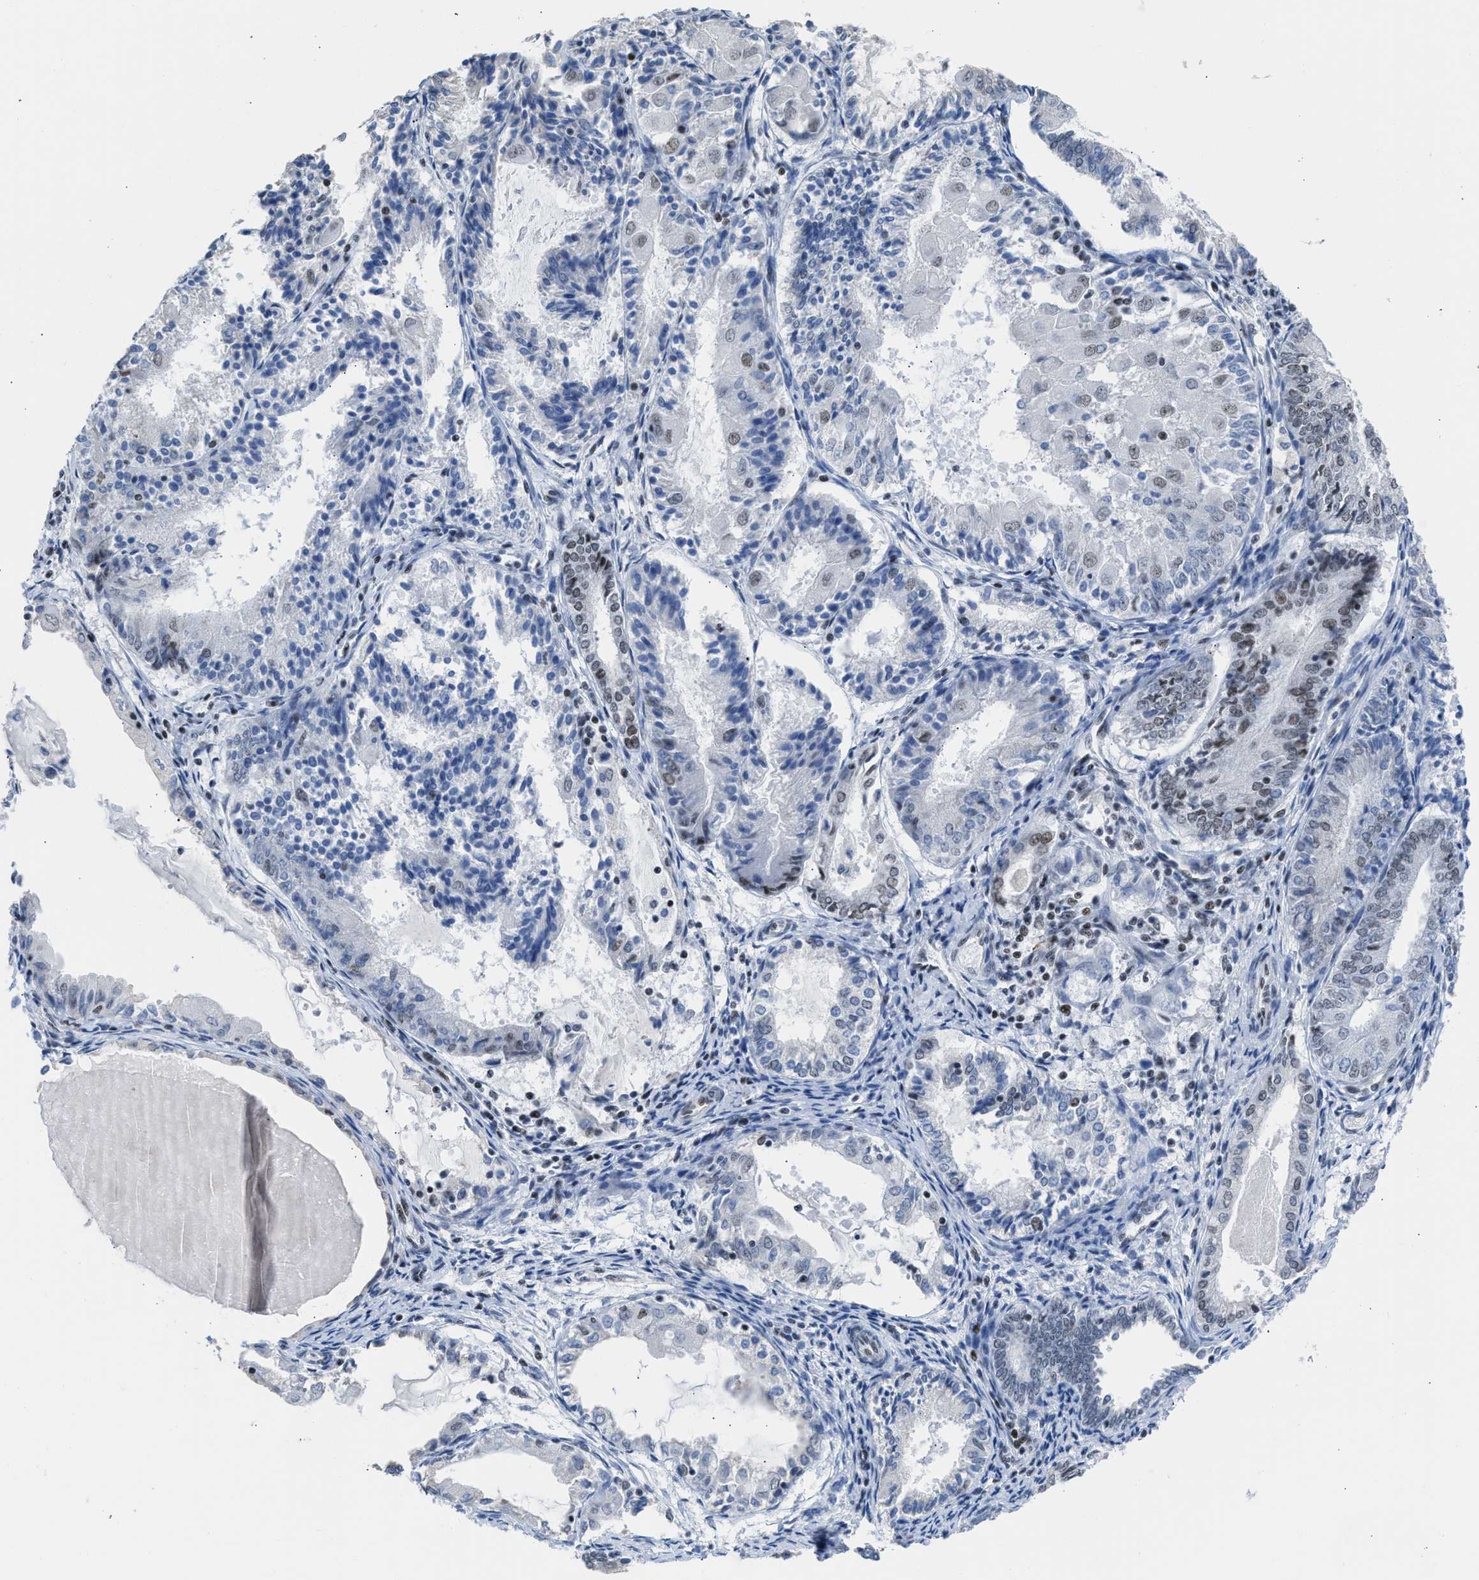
{"staining": {"intensity": "weak", "quantity": "<25%", "location": "nuclear"}, "tissue": "endometrial cancer", "cell_type": "Tumor cells", "image_type": "cancer", "snomed": [{"axis": "morphology", "description": "Adenocarcinoma, NOS"}, {"axis": "topography", "description": "Endometrium"}], "caption": "There is no significant positivity in tumor cells of endometrial cancer (adenocarcinoma).", "gene": "TERF2IP", "patient": {"sex": "female", "age": 81}}